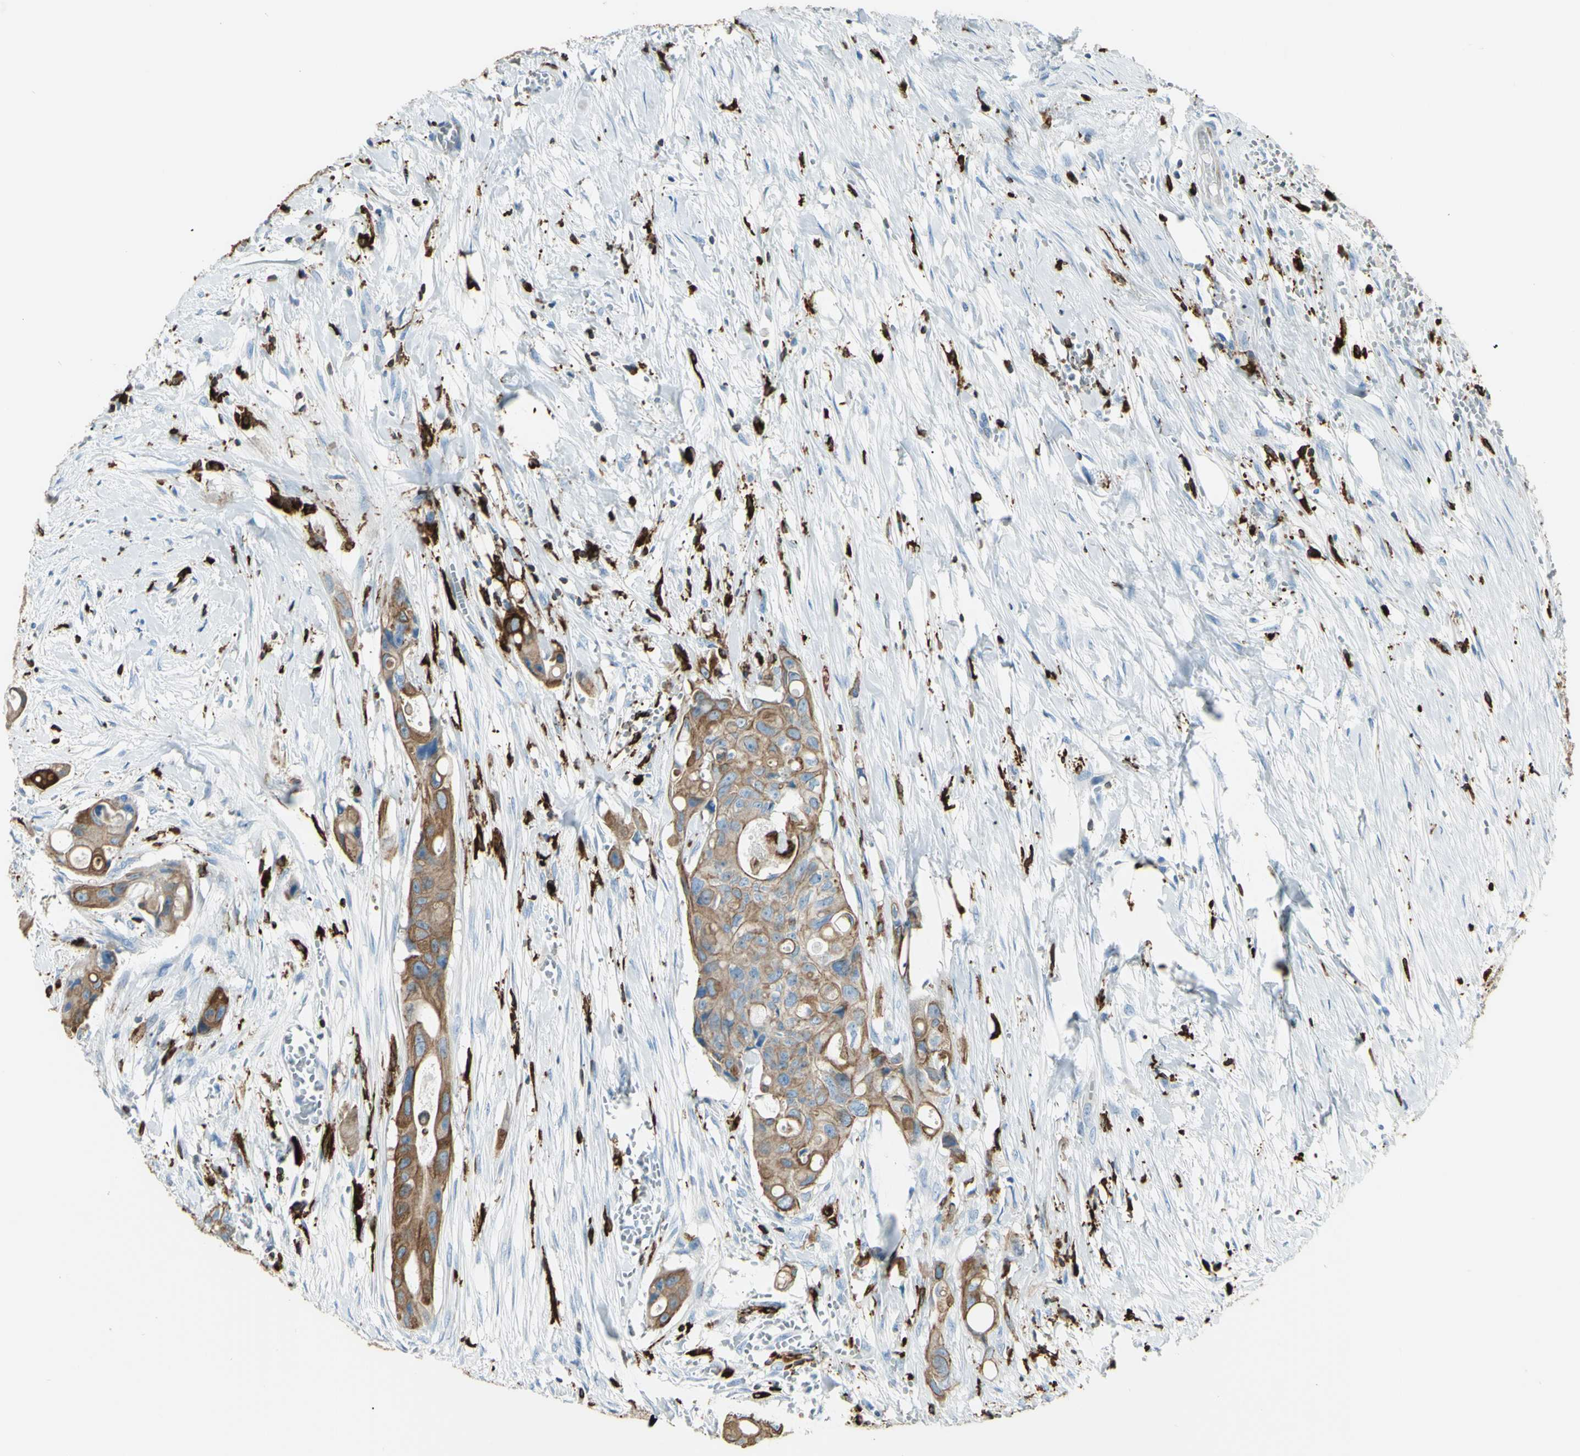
{"staining": {"intensity": "weak", "quantity": ">75%", "location": "cytoplasmic/membranous"}, "tissue": "colorectal cancer", "cell_type": "Tumor cells", "image_type": "cancer", "snomed": [{"axis": "morphology", "description": "Adenocarcinoma, NOS"}, {"axis": "topography", "description": "Colon"}], "caption": "A histopathology image showing weak cytoplasmic/membranous expression in approximately >75% of tumor cells in colorectal adenocarcinoma, as visualized by brown immunohistochemical staining.", "gene": "CD74", "patient": {"sex": "female", "age": 57}}